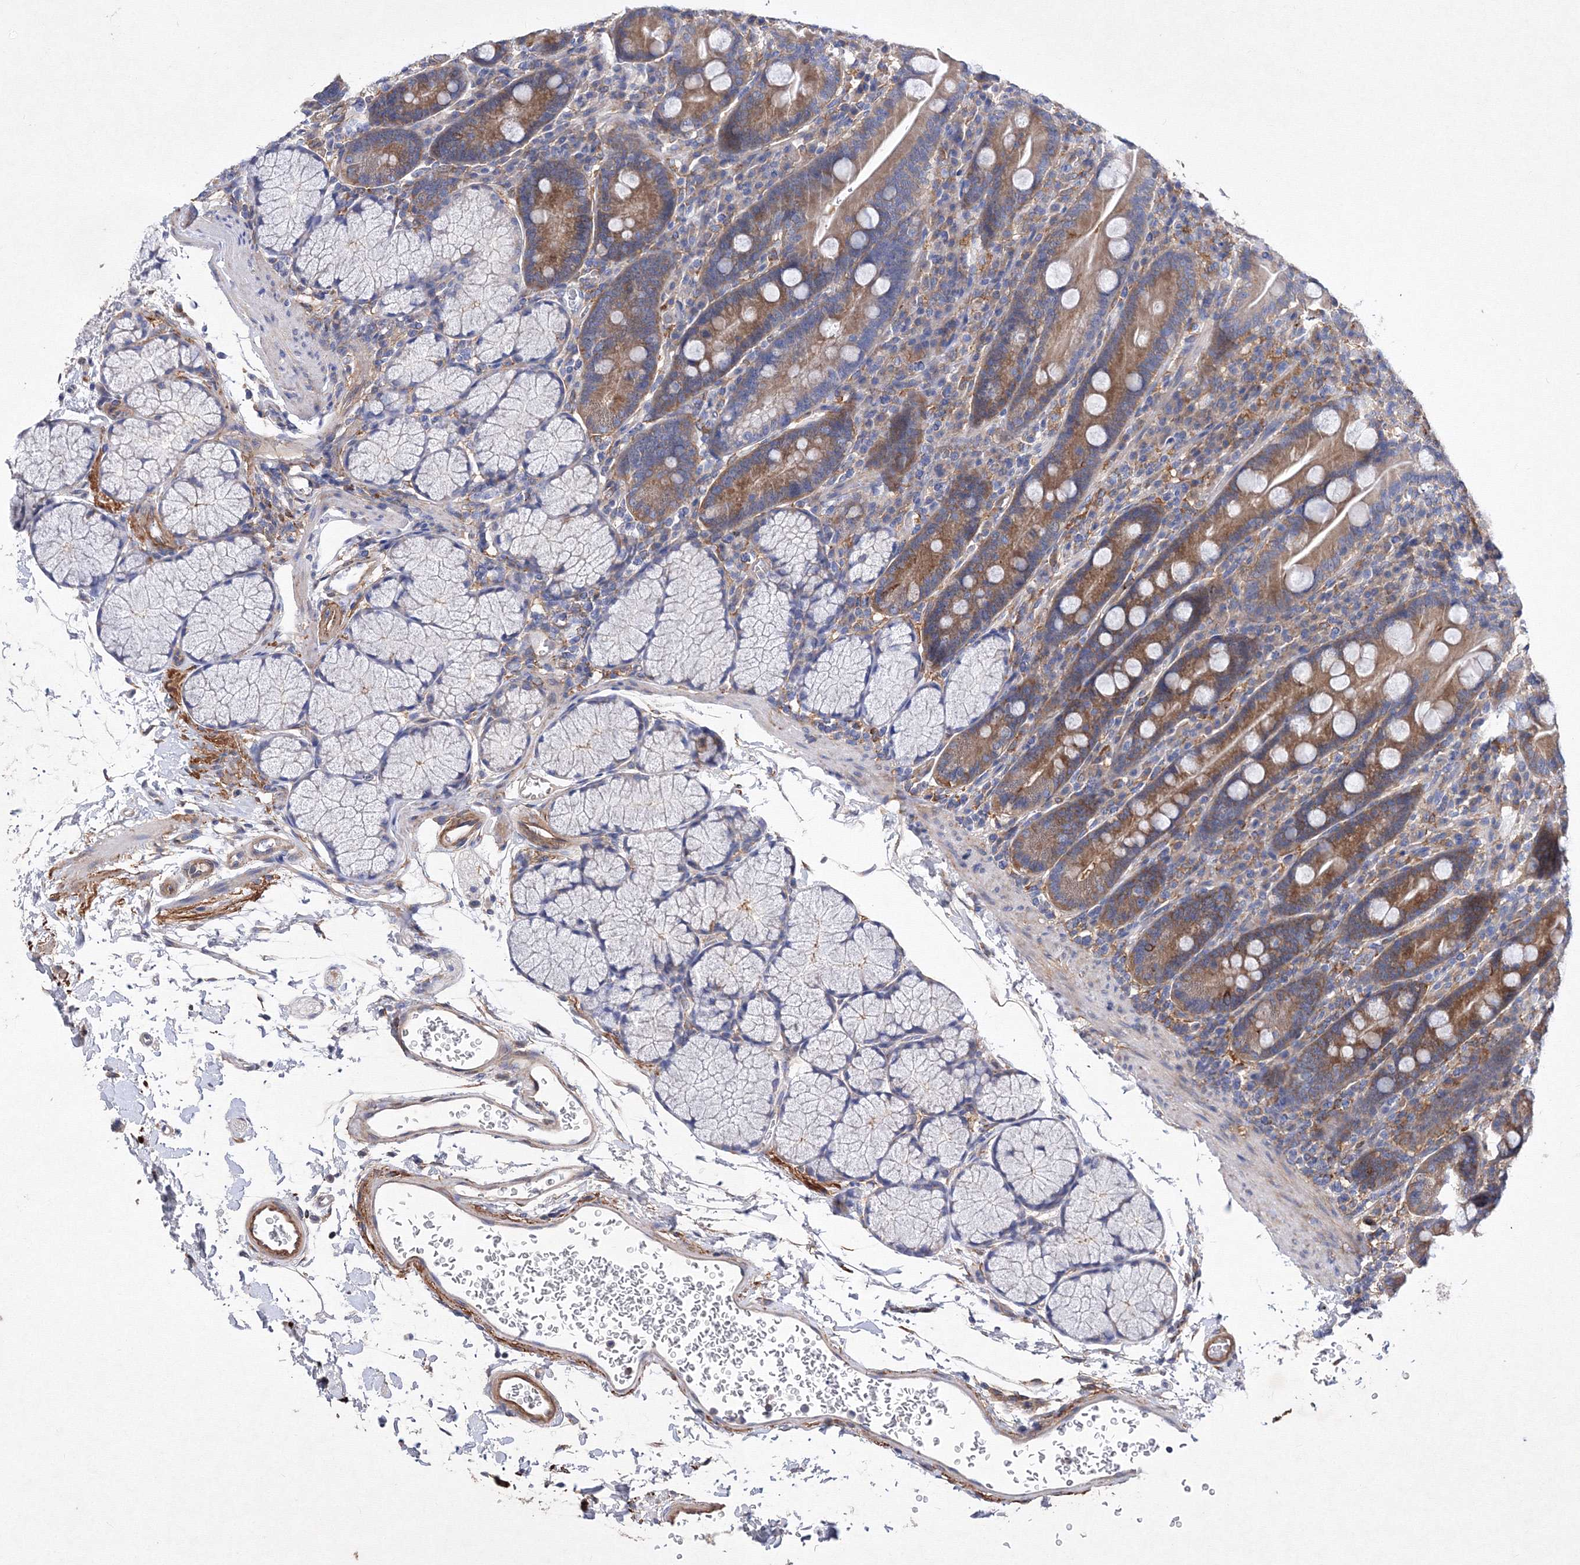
{"staining": {"intensity": "strong", "quantity": "25%-75%", "location": "cytoplasmic/membranous"}, "tissue": "duodenum", "cell_type": "Glandular cells", "image_type": "normal", "snomed": [{"axis": "morphology", "description": "Normal tissue, NOS"}, {"axis": "topography", "description": "Duodenum"}], "caption": "Protein staining exhibits strong cytoplasmic/membranous positivity in approximately 25%-75% of glandular cells in unremarkable duodenum. (DAB IHC, brown staining for protein, blue staining for nuclei).", "gene": "SNX18", "patient": {"sex": "male", "age": 35}}